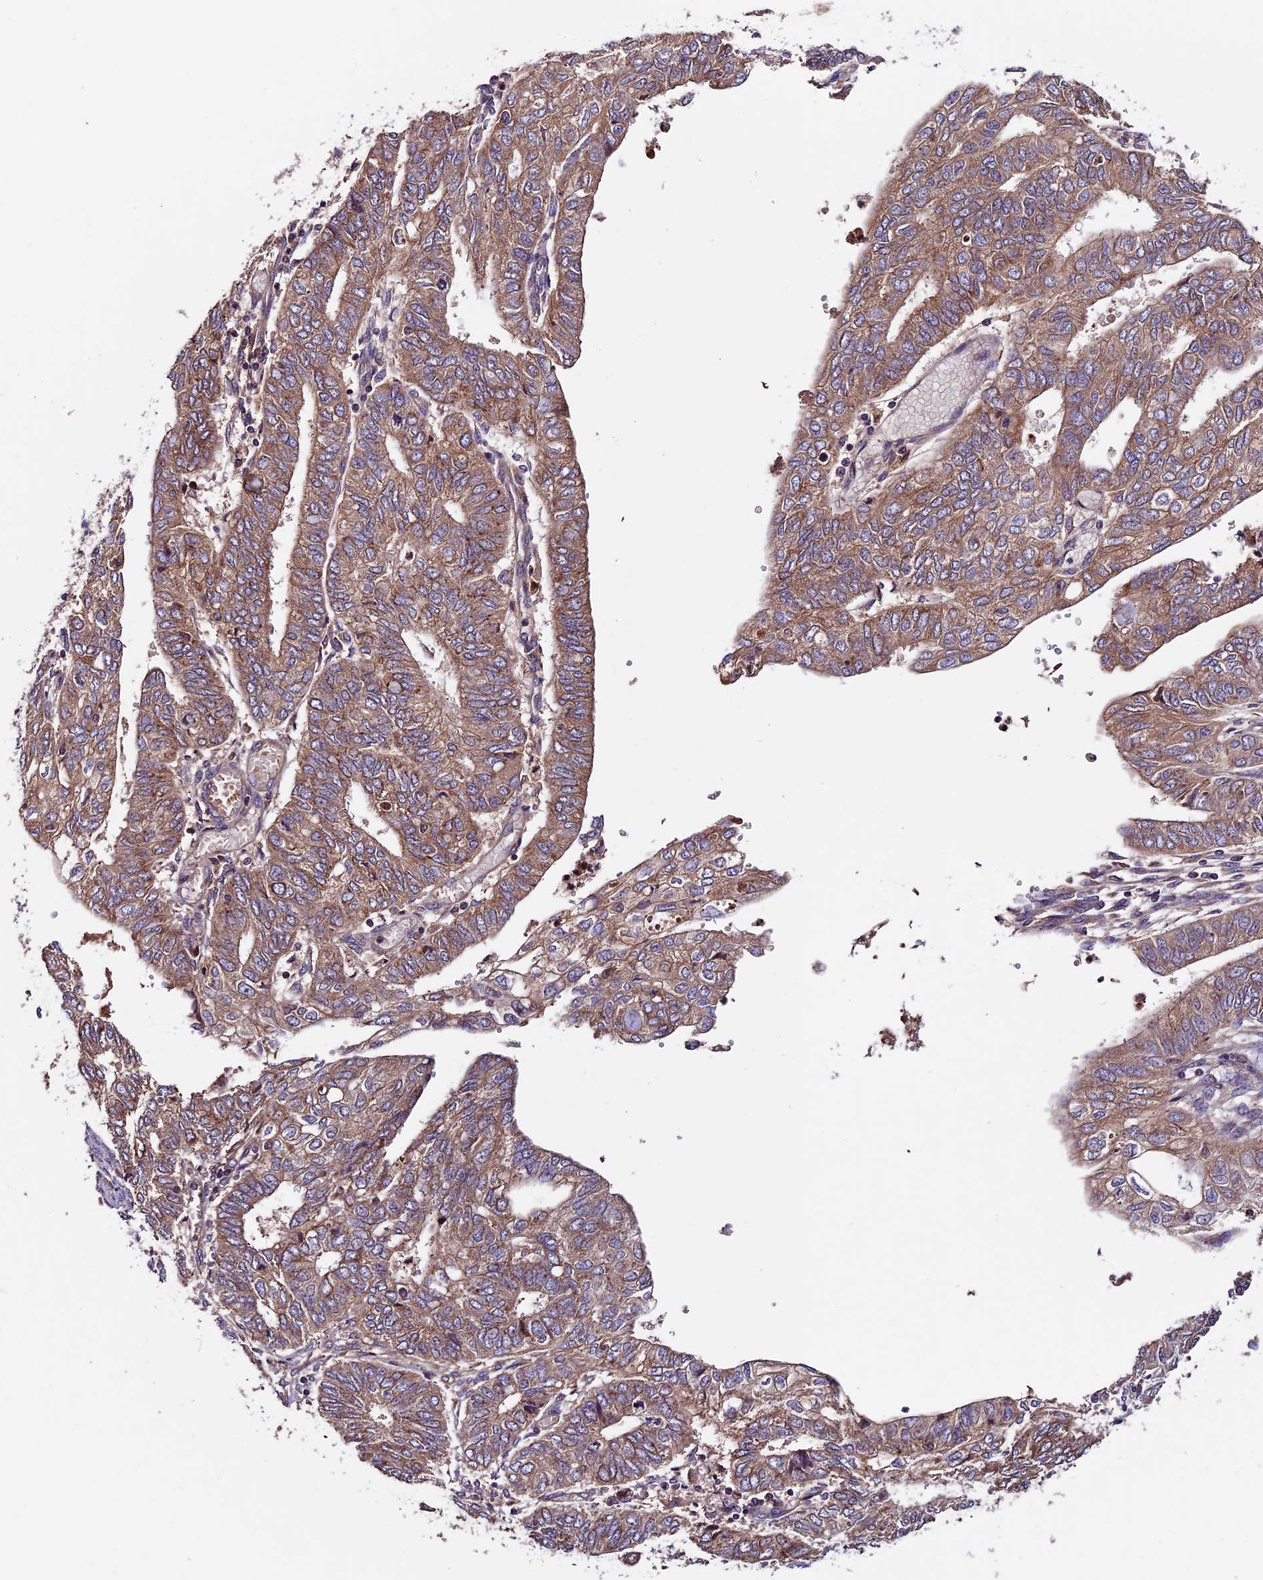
{"staining": {"intensity": "weak", "quantity": ">75%", "location": "cytoplasmic/membranous"}, "tissue": "endometrial cancer", "cell_type": "Tumor cells", "image_type": "cancer", "snomed": [{"axis": "morphology", "description": "Adenocarcinoma, NOS"}, {"axis": "topography", "description": "Endometrium"}], "caption": "Immunohistochemical staining of human endometrial adenocarcinoma demonstrates low levels of weak cytoplasmic/membranous protein staining in approximately >75% of tumor cells.", "gene": "ZNF598", "patient": {"sex": "female", "age": 68}}